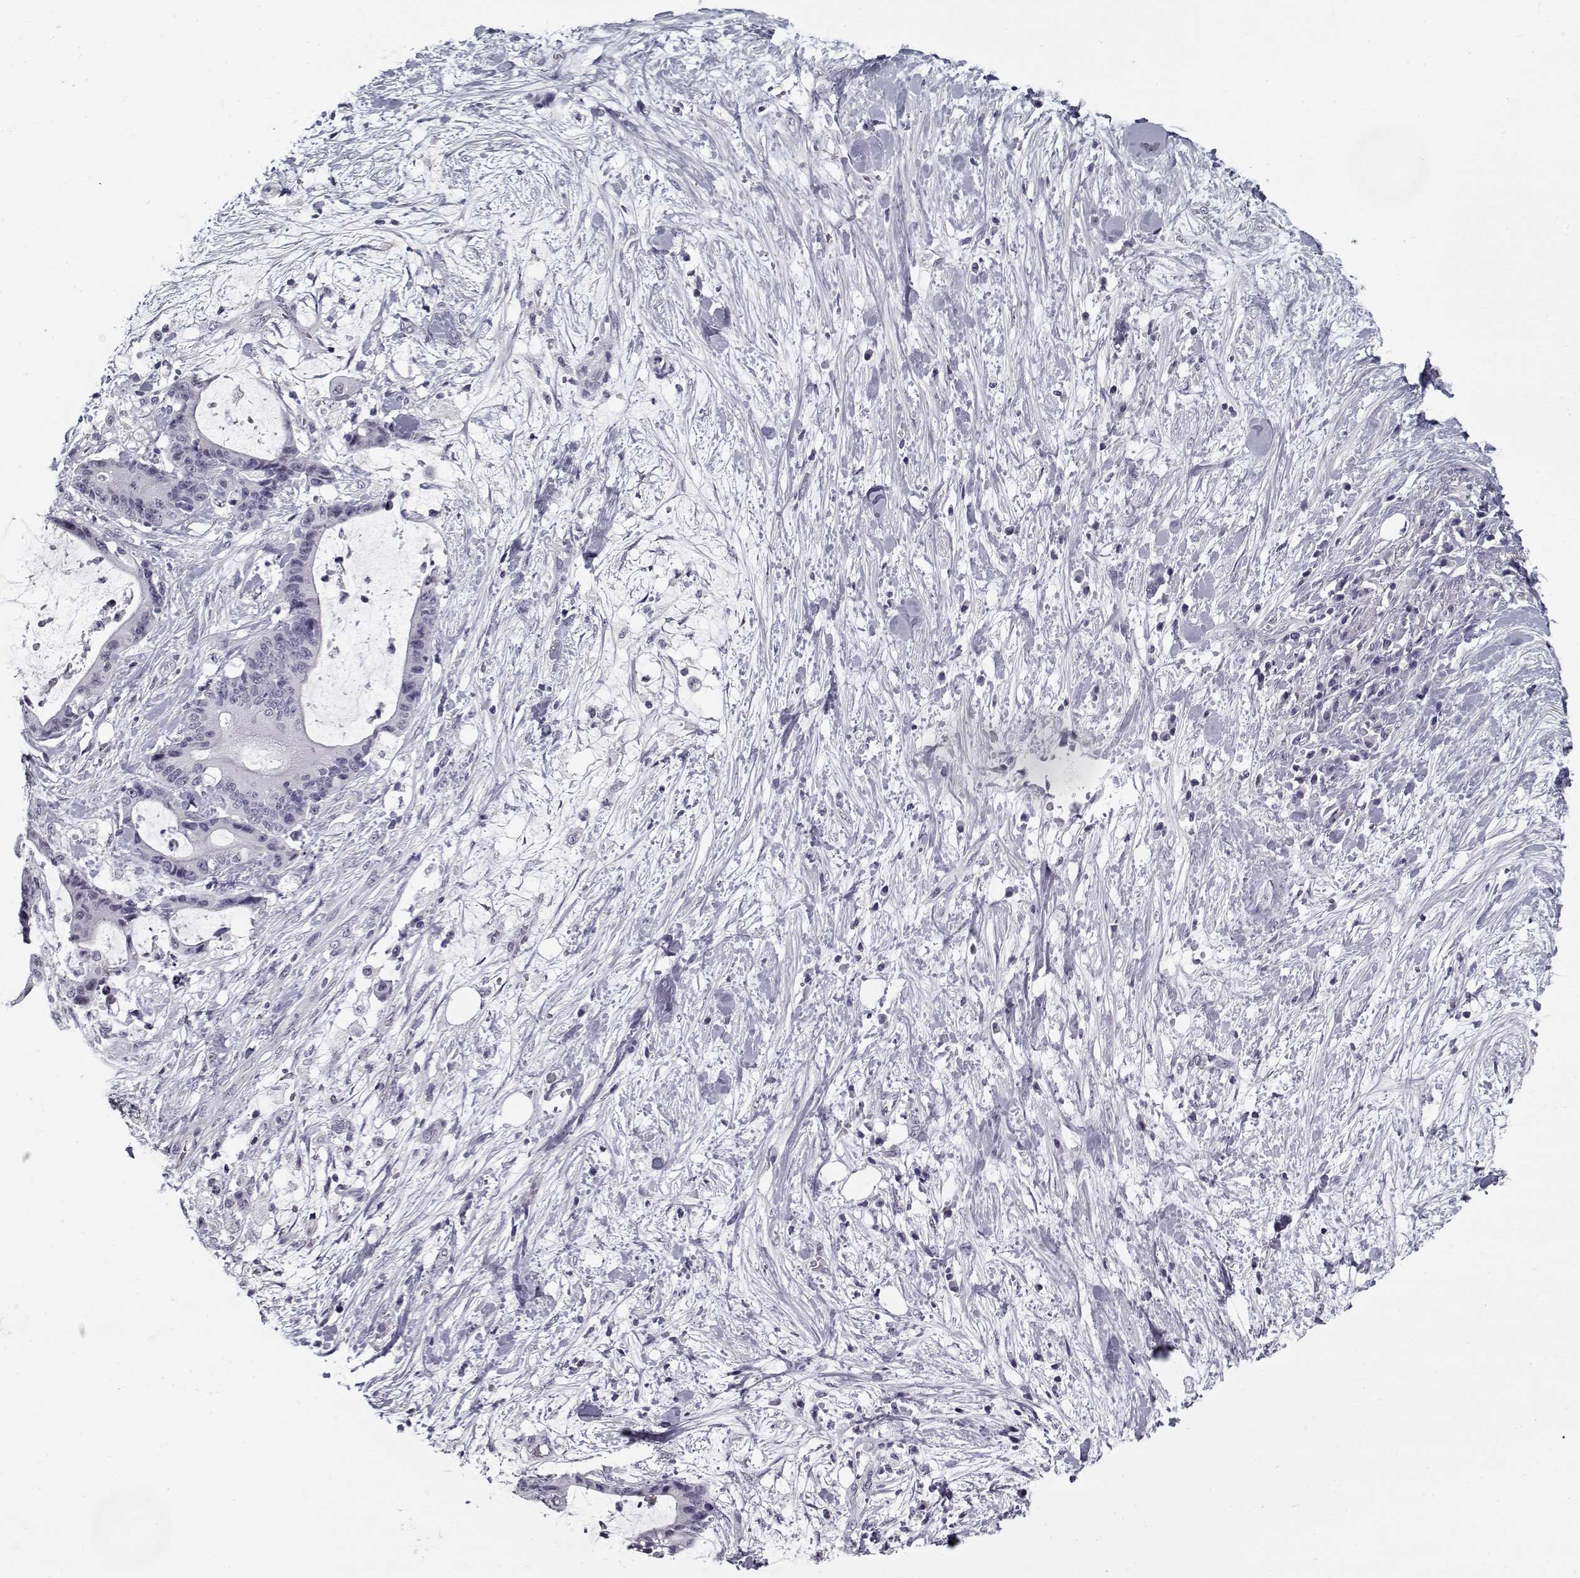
{"staining": {"intensity": "negative", "quantity": "none", "location": "none"}, "tissue": "liver cancer", "cell_type": "Tumor cells", "image_type": "cancer", "snomed": [{"axis": "morphology", "description": "Cholangiocarcinoma"}, {"axis": "topography", "description": "Liver"}], "caption": "An immunohistochemistry (IHC) image of liver cancer (cholangiocarcinoma) is shown. There is no staining in tumor cells of liver cancer (cholangiocarcinoma).", "gene": "RNF32", "patient": {"sex": "female", "age": 73}}